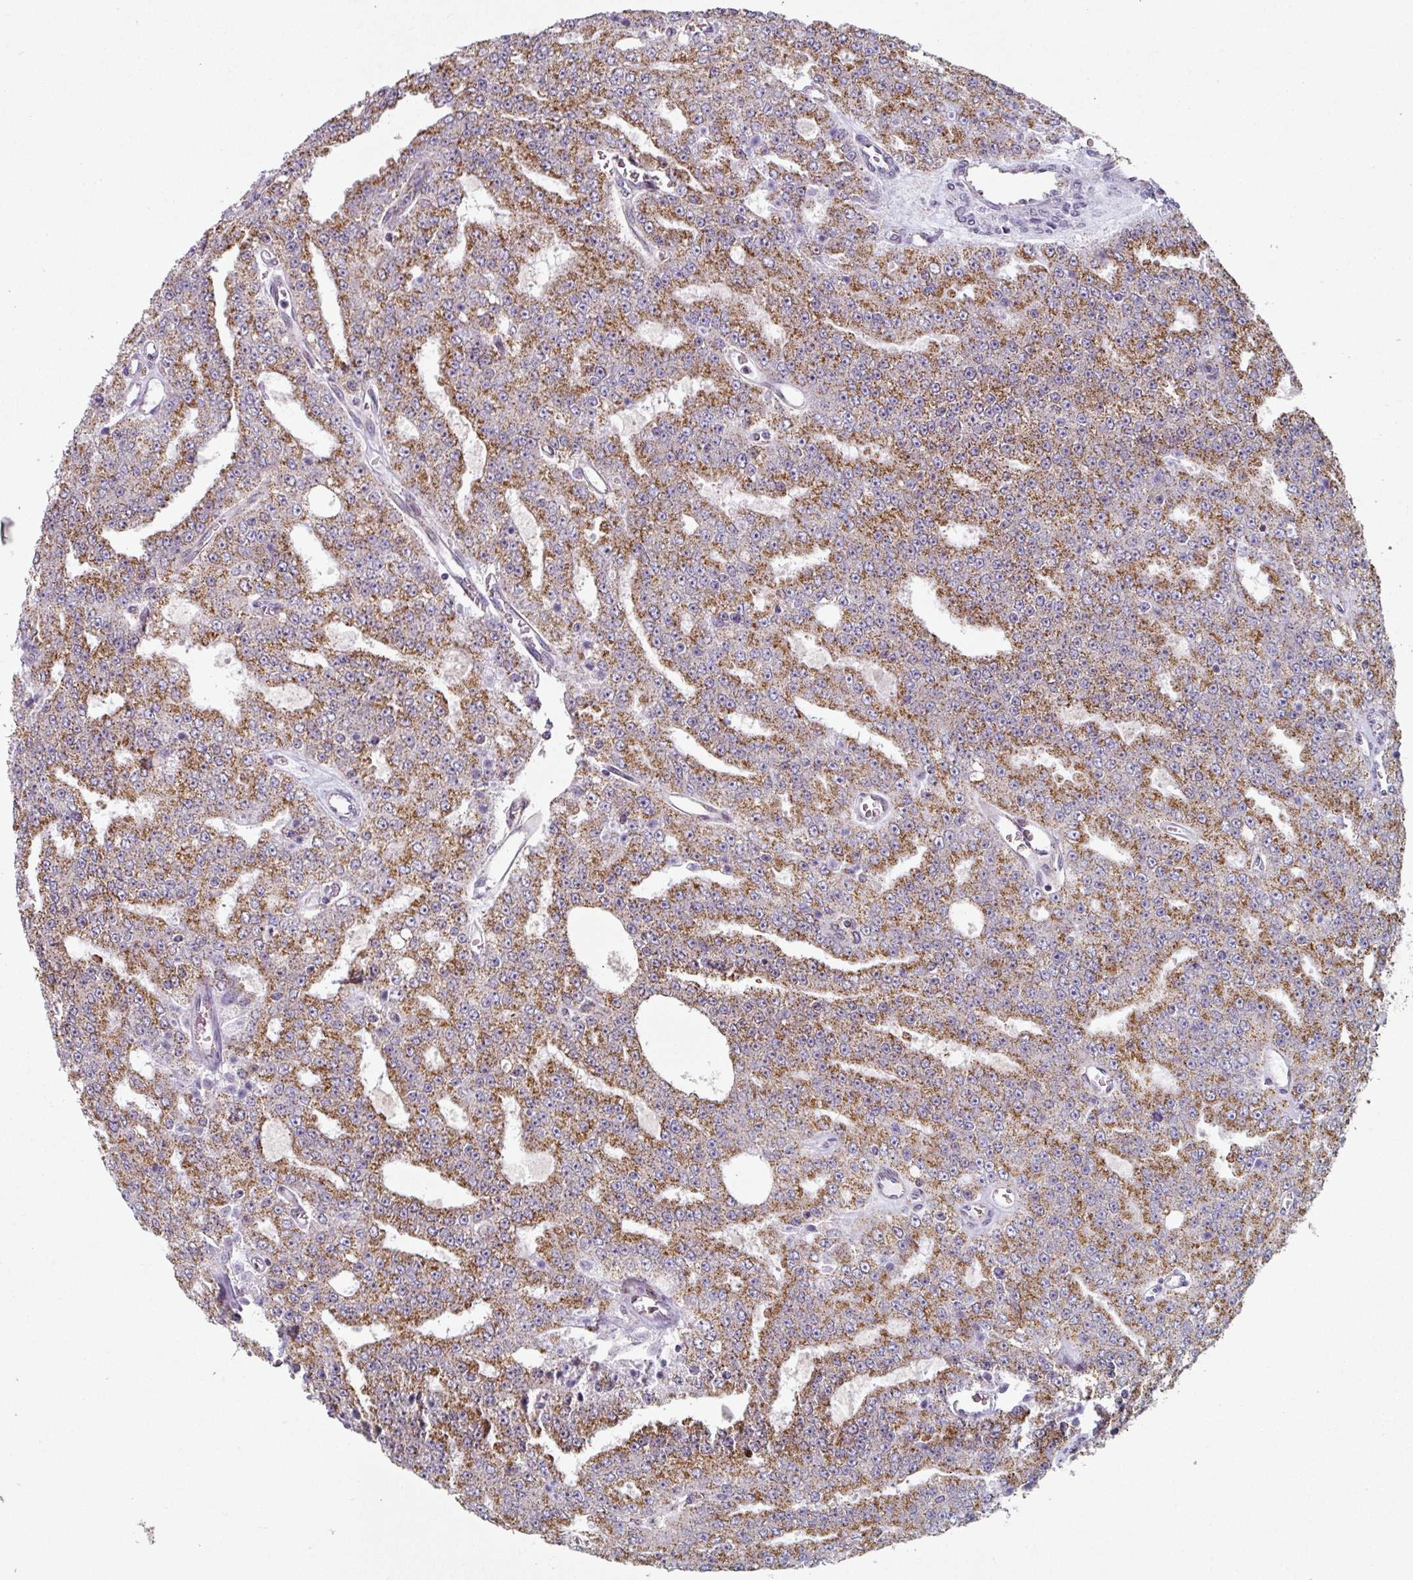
{"staining": {"intensity": "moderate", "quantity": ">75%", "location": "cytoplasmic/membranous"}, "tissue": "prostate cancer", "cell_type": "Tumor cells", "image_type": "cancer", "snomed": [{"axis": "morphology", "description": "Adenocarcinoma, High grade"}, {"axis": "topography", "description": "Prostate"}], "caption": "Human prostate high-grade adenocarcinoma stained with a brown dye exhibits moderate cytoplasmic/membranous positive positivity in about >75% of tumor cells.", "gene": "CCDC85B", "patient": {"sex": "male", "age": 63}}